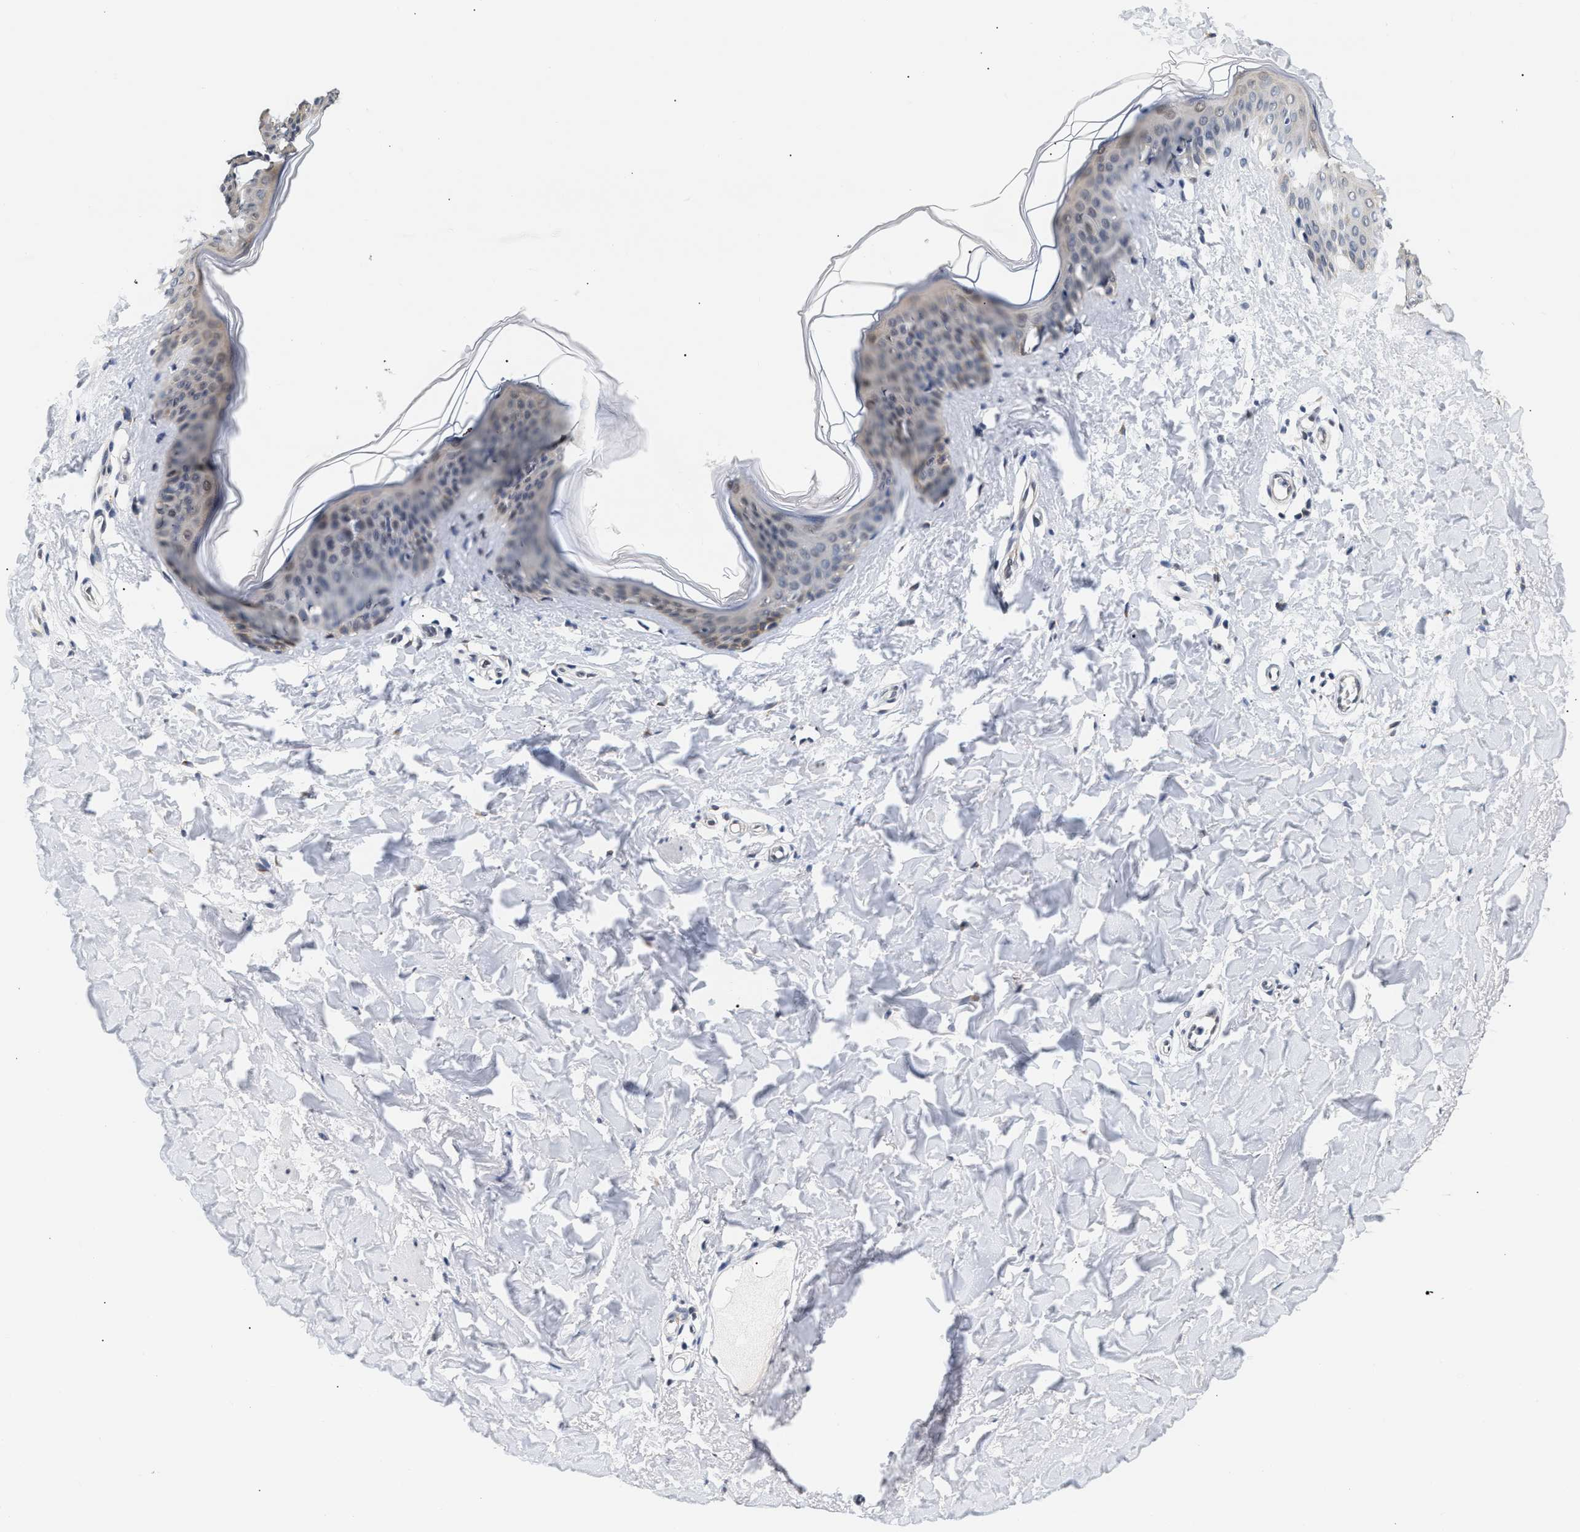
{"staining": {"intensity": "negative", "quantity": "none", "location": "none"}, "tissue": "skin", "cell_type": "Fibroblasts", "image_type": "normal", "snomed": [{"axis": "morphology", "description": "Normal tissue, NOS"}, {"axis": "topography", "description": "Skin"}], "caption": "Immunohistochemical staining of unremarkable skin demonstrates no significant positivity in fibroblasts.", "gene": "THOC1", "patient": {"sex": "female", "age": 17}}